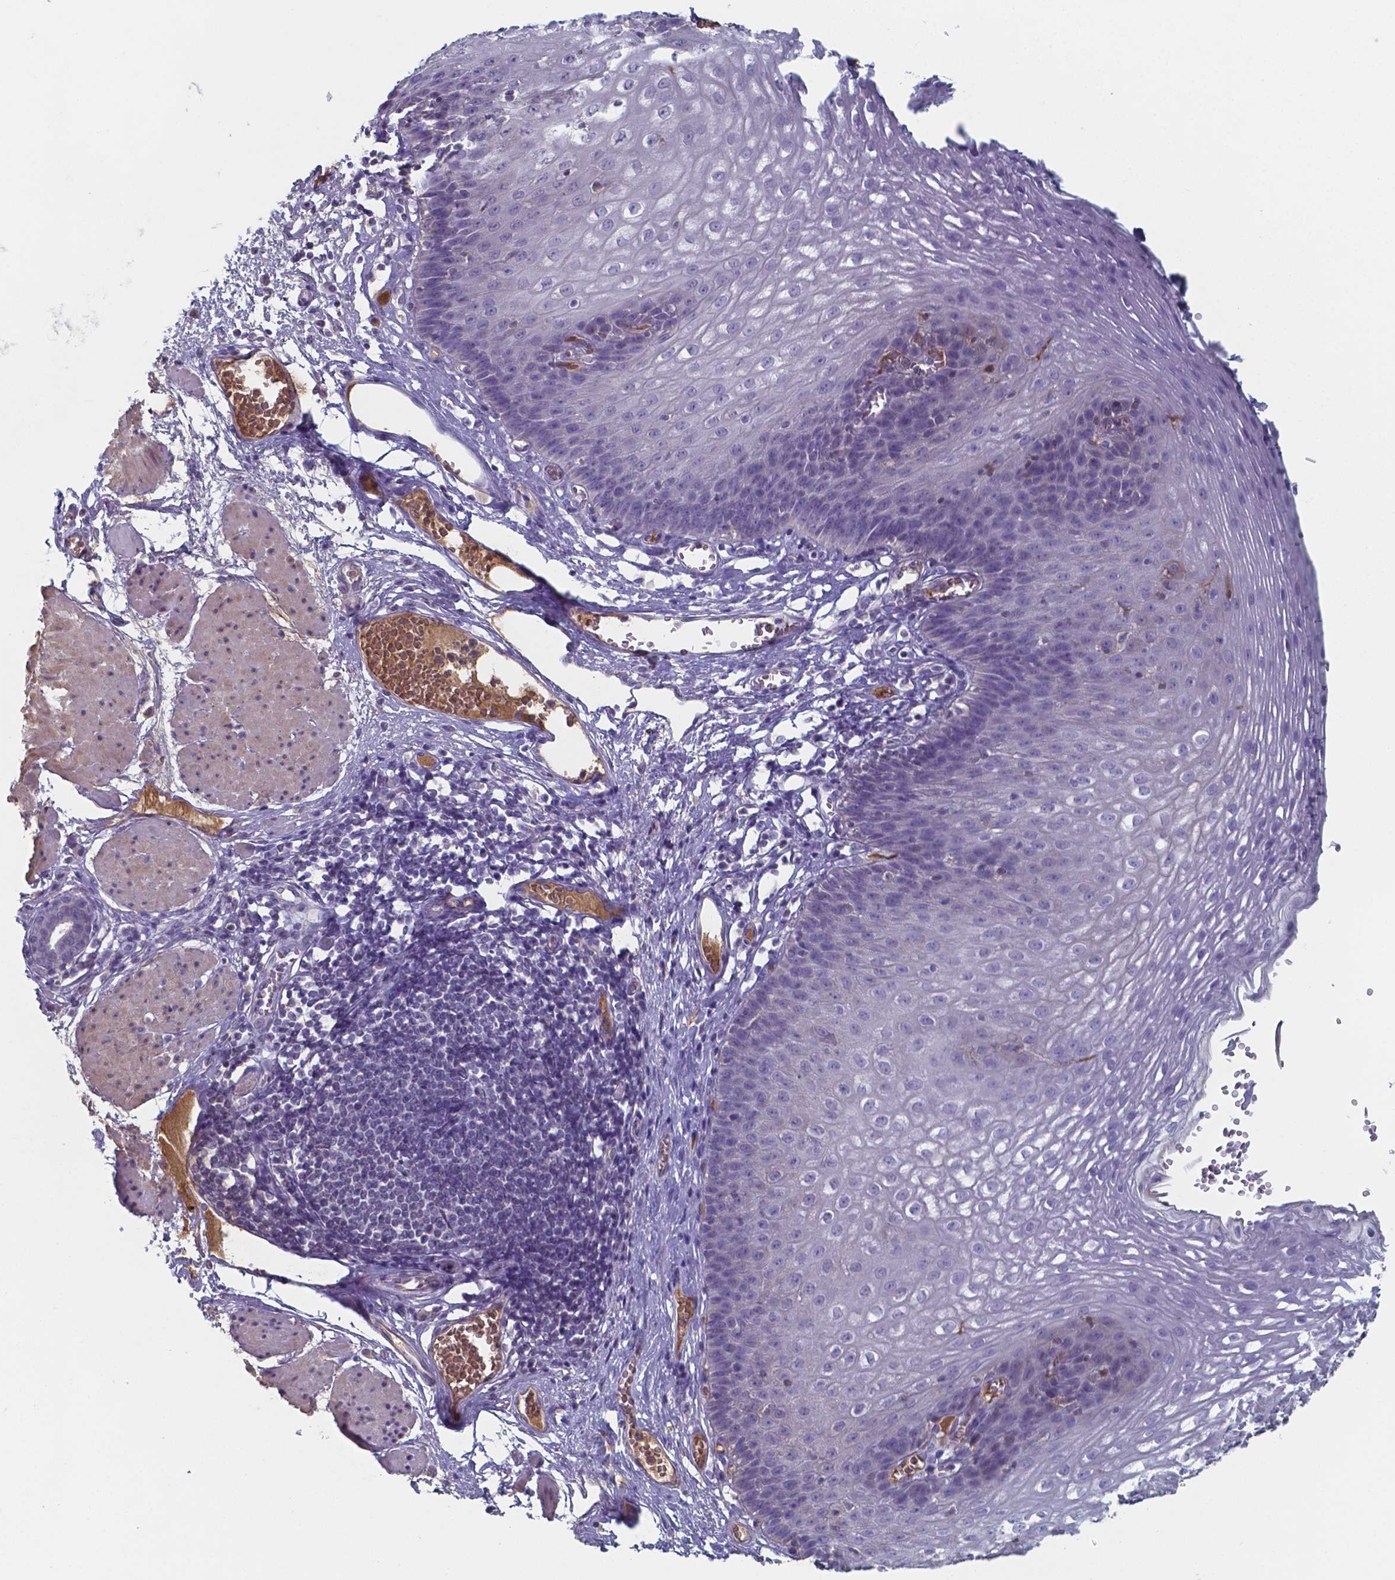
{"staining": {"intensity": "negative", "quantity": "none", "location": "none"}, "tissue": "esophagus", "cell_type": "Squamous epithelial cells", "image_type": "normal", "snomed": [{"axis": "morphology", "description": "Normal tissue, NOS"}, {"axis": "topography", "description": "Esophagus"}], "caption": "This is an immunohistochemistry (IHC) photomicrograph of unremarkable esophagus. There is no expression in squamous epithelial cells.", "gene": "BTBD17", "patient": {"sex": "male", "age": 72}}